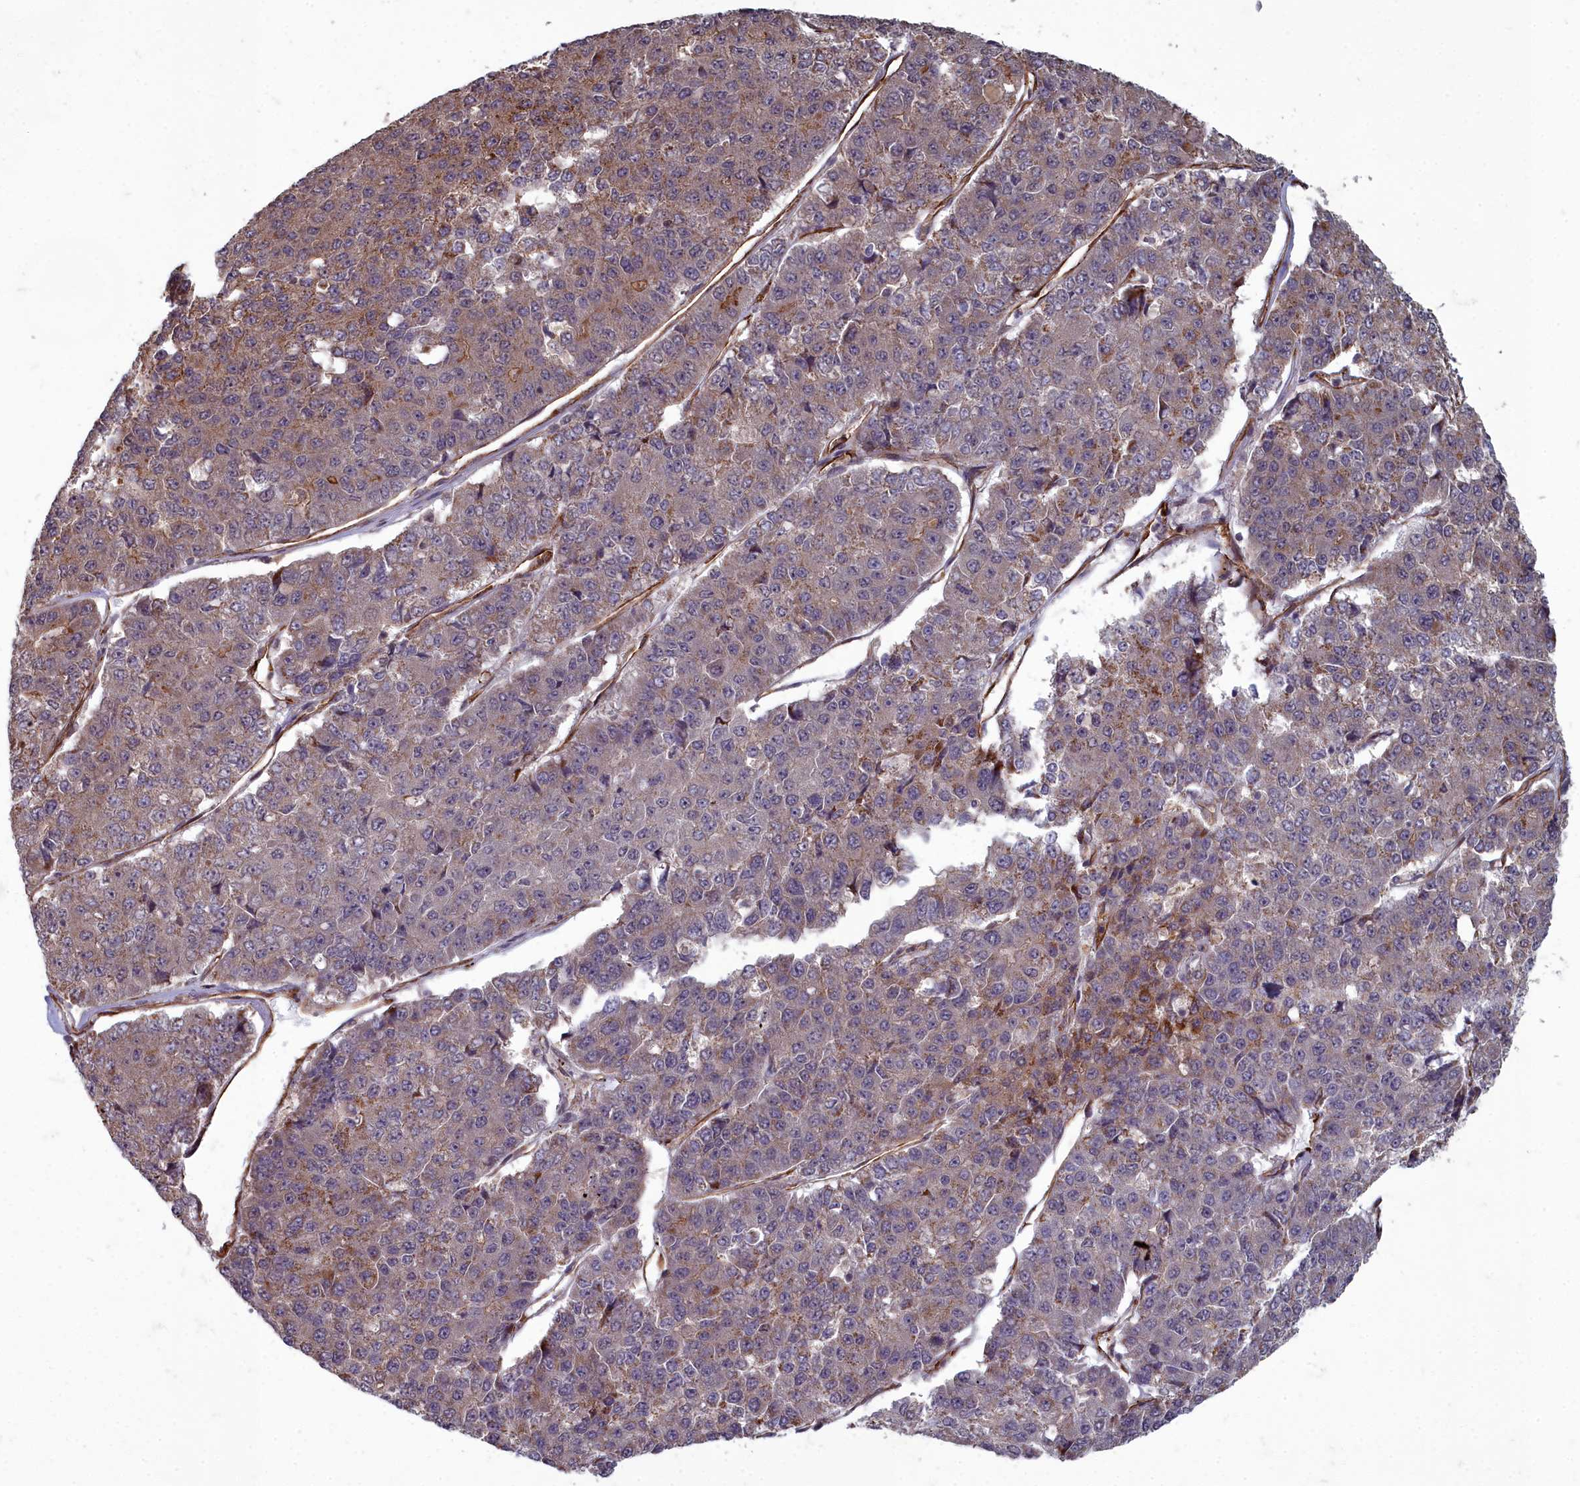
{"staining": {"intensity": "weak", "quantity": "25%-75%", "location": "cytoplasmic/membranous"}, "tissue": "pancreatic cancer", "cell_type": "Tumor cells", "image_type": "cancer", "snomed": [{"axis": "morphology", "description": "Adenocarcinoma, NOS"}, {"axis": "topography", "description": "Pancreas"}], "caption": "Human adenocarcinoma (pancreatic) stained with a brown dye demonstrates weak cytoplasmic/membranous positive positivity in about 25%-75% of tumor cells.", "gene": "TSPYL4", "patient": {"sex": "male", "age": 50}}